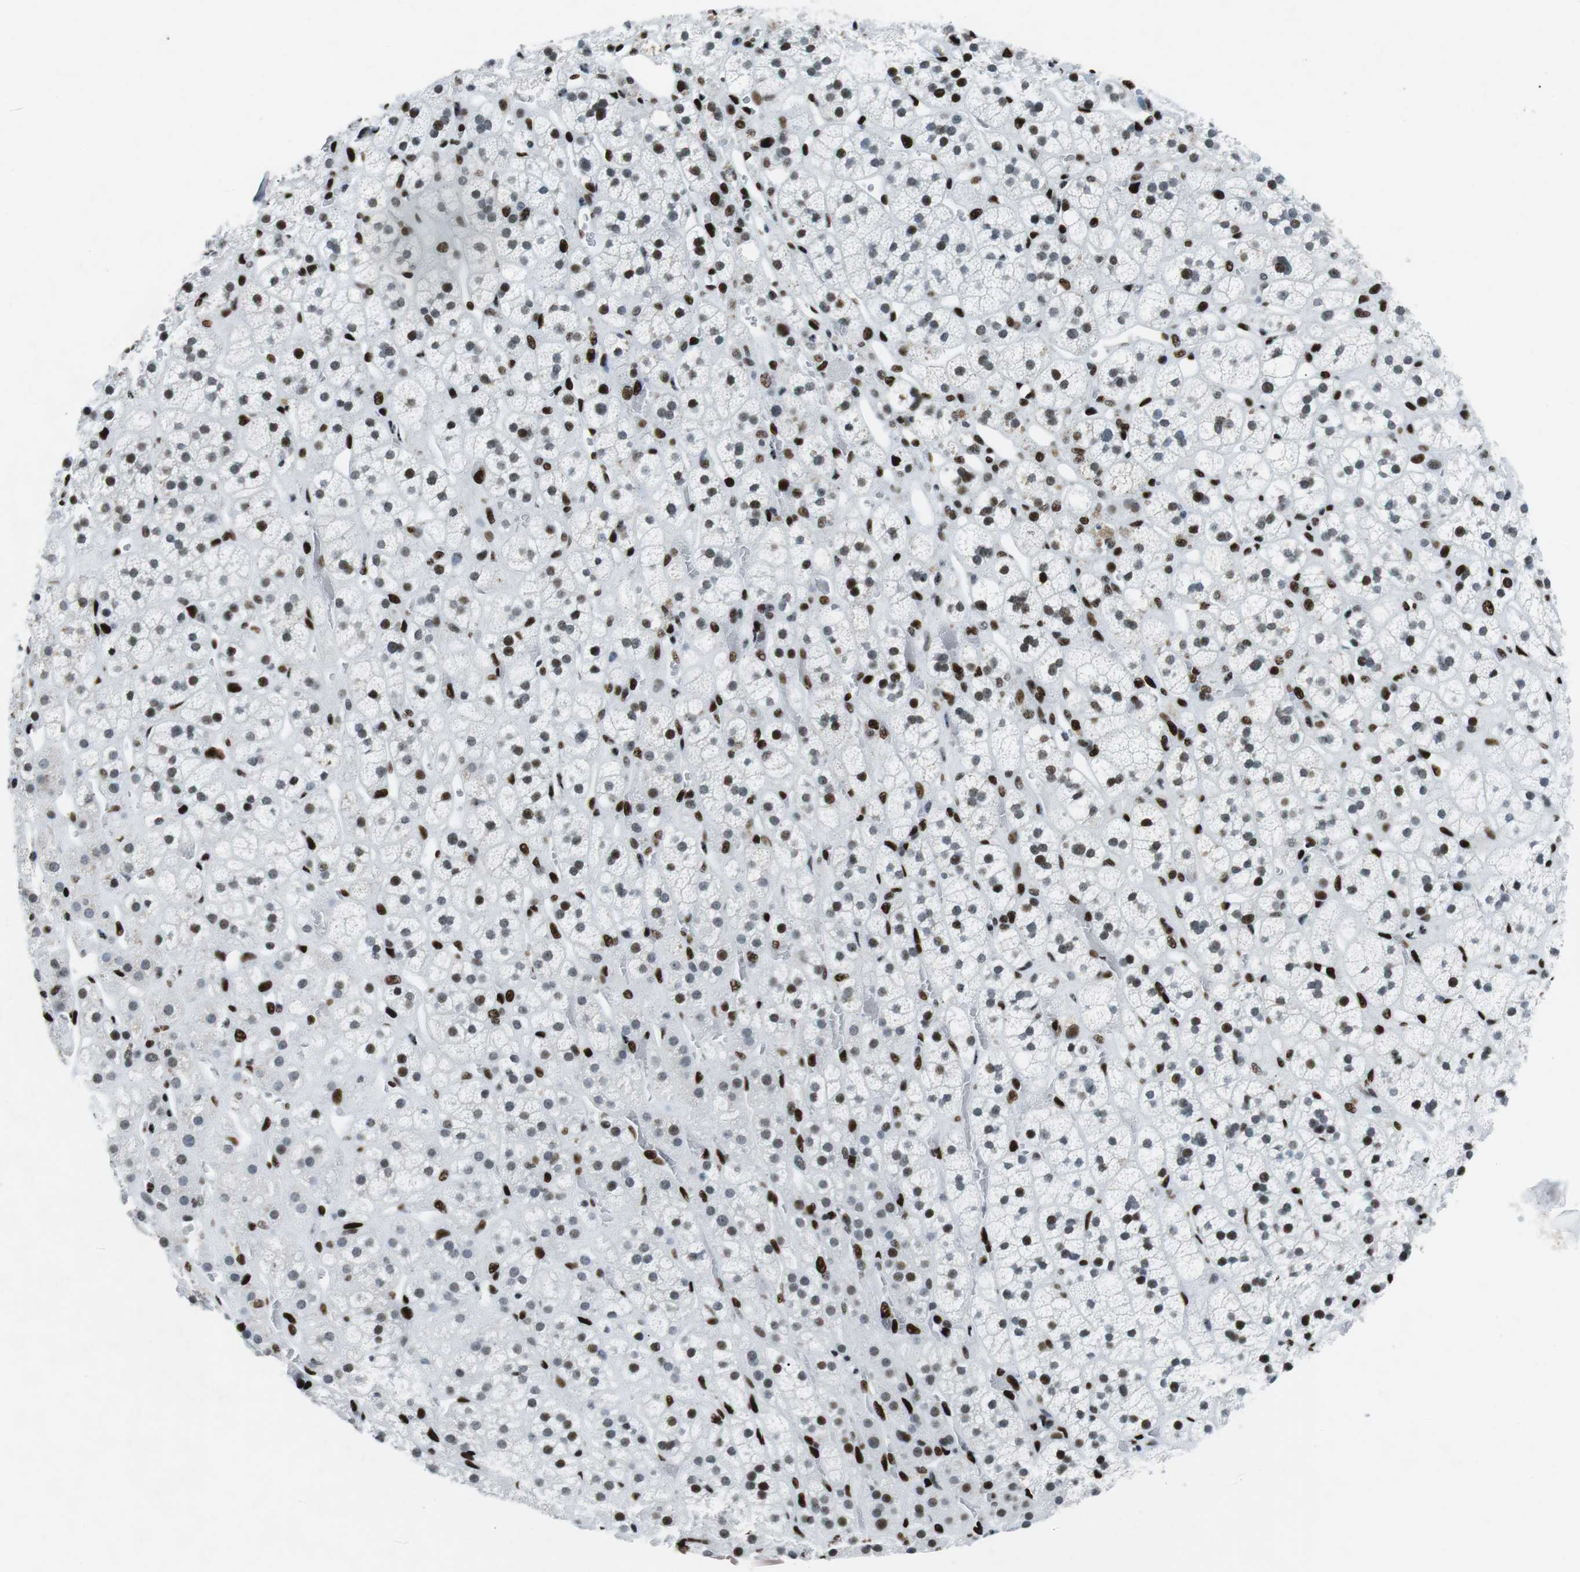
{"staining": {"intensity": "moderate", "quantity": "25%-75%", "location": "nuclear"}, "tissue": "adrenal gland", "cell_type": "Glandular cells", "image_type": "normal", "snomed": [{"axis": "morphology", "description": "Normal tissue, NOS"}, {"axis": "topography", "description": "Adrenal gland"}], "caption": "A histopathology image showing moderate nuclear expression in about 25%-75% of glandular cells in unremarkable adrenal gland, as visualized by brown immunohistochemical staining.", "gene": "PML", "patient": {"sex": "male", "age": 56}}